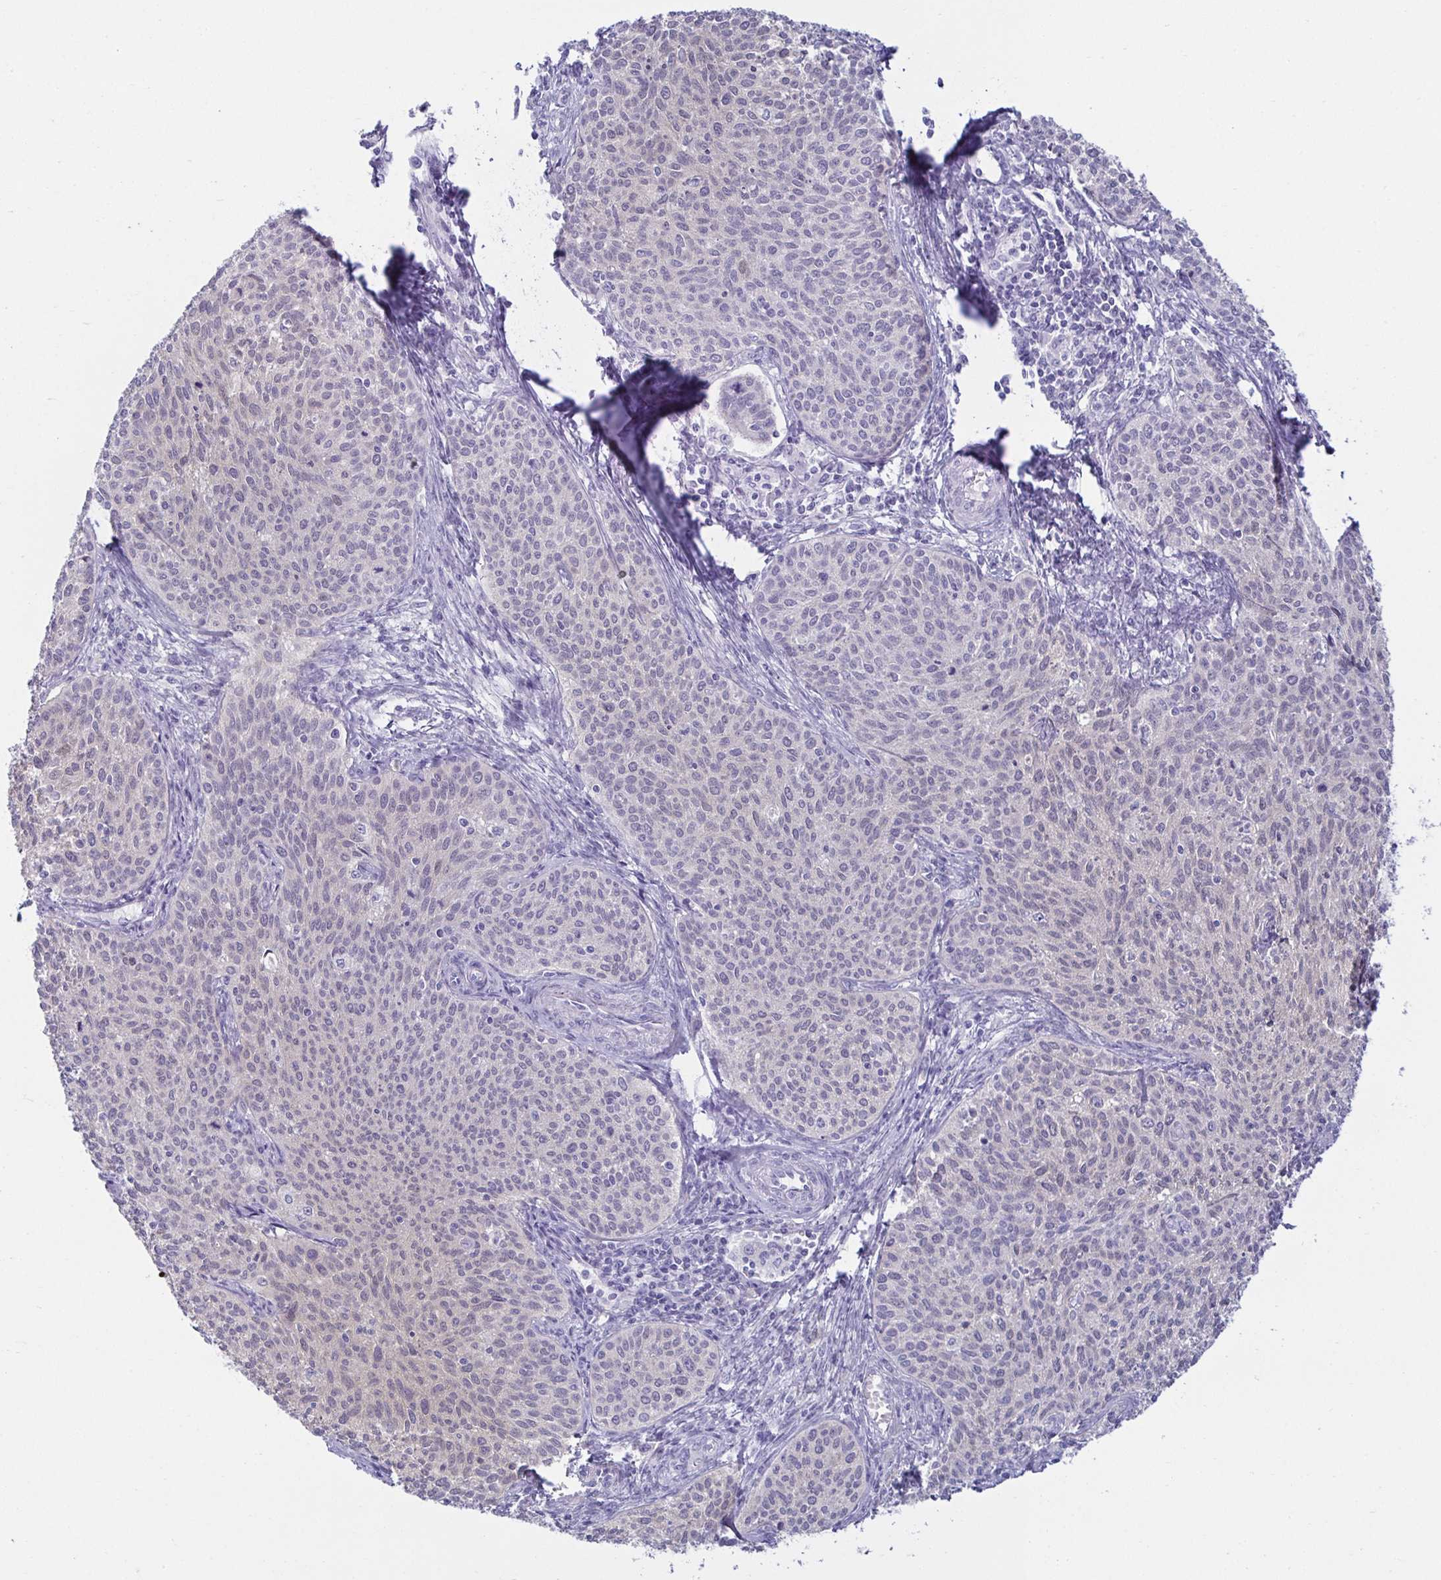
{"staining": {"intensity": "negative", "quantity": "none", "location": "none"}, "tissue": "cervical cancer", "cell_type": "Tumor cells", "image_type": "cancer", "snomed": [{"axis": "morphology", "description": "Squamous cell carcinoma, NOS"}, {"axis": "topography", "description": "Cervix"}], "caption": "A high-resolution photomicrograph shows immunohistochemistry staining of cervical cancer (squamous cell carcinoma), which displays no significant positivity in tumor cells.", "gene": "MON2", "patient": {"sex": "female", "age": 38}}